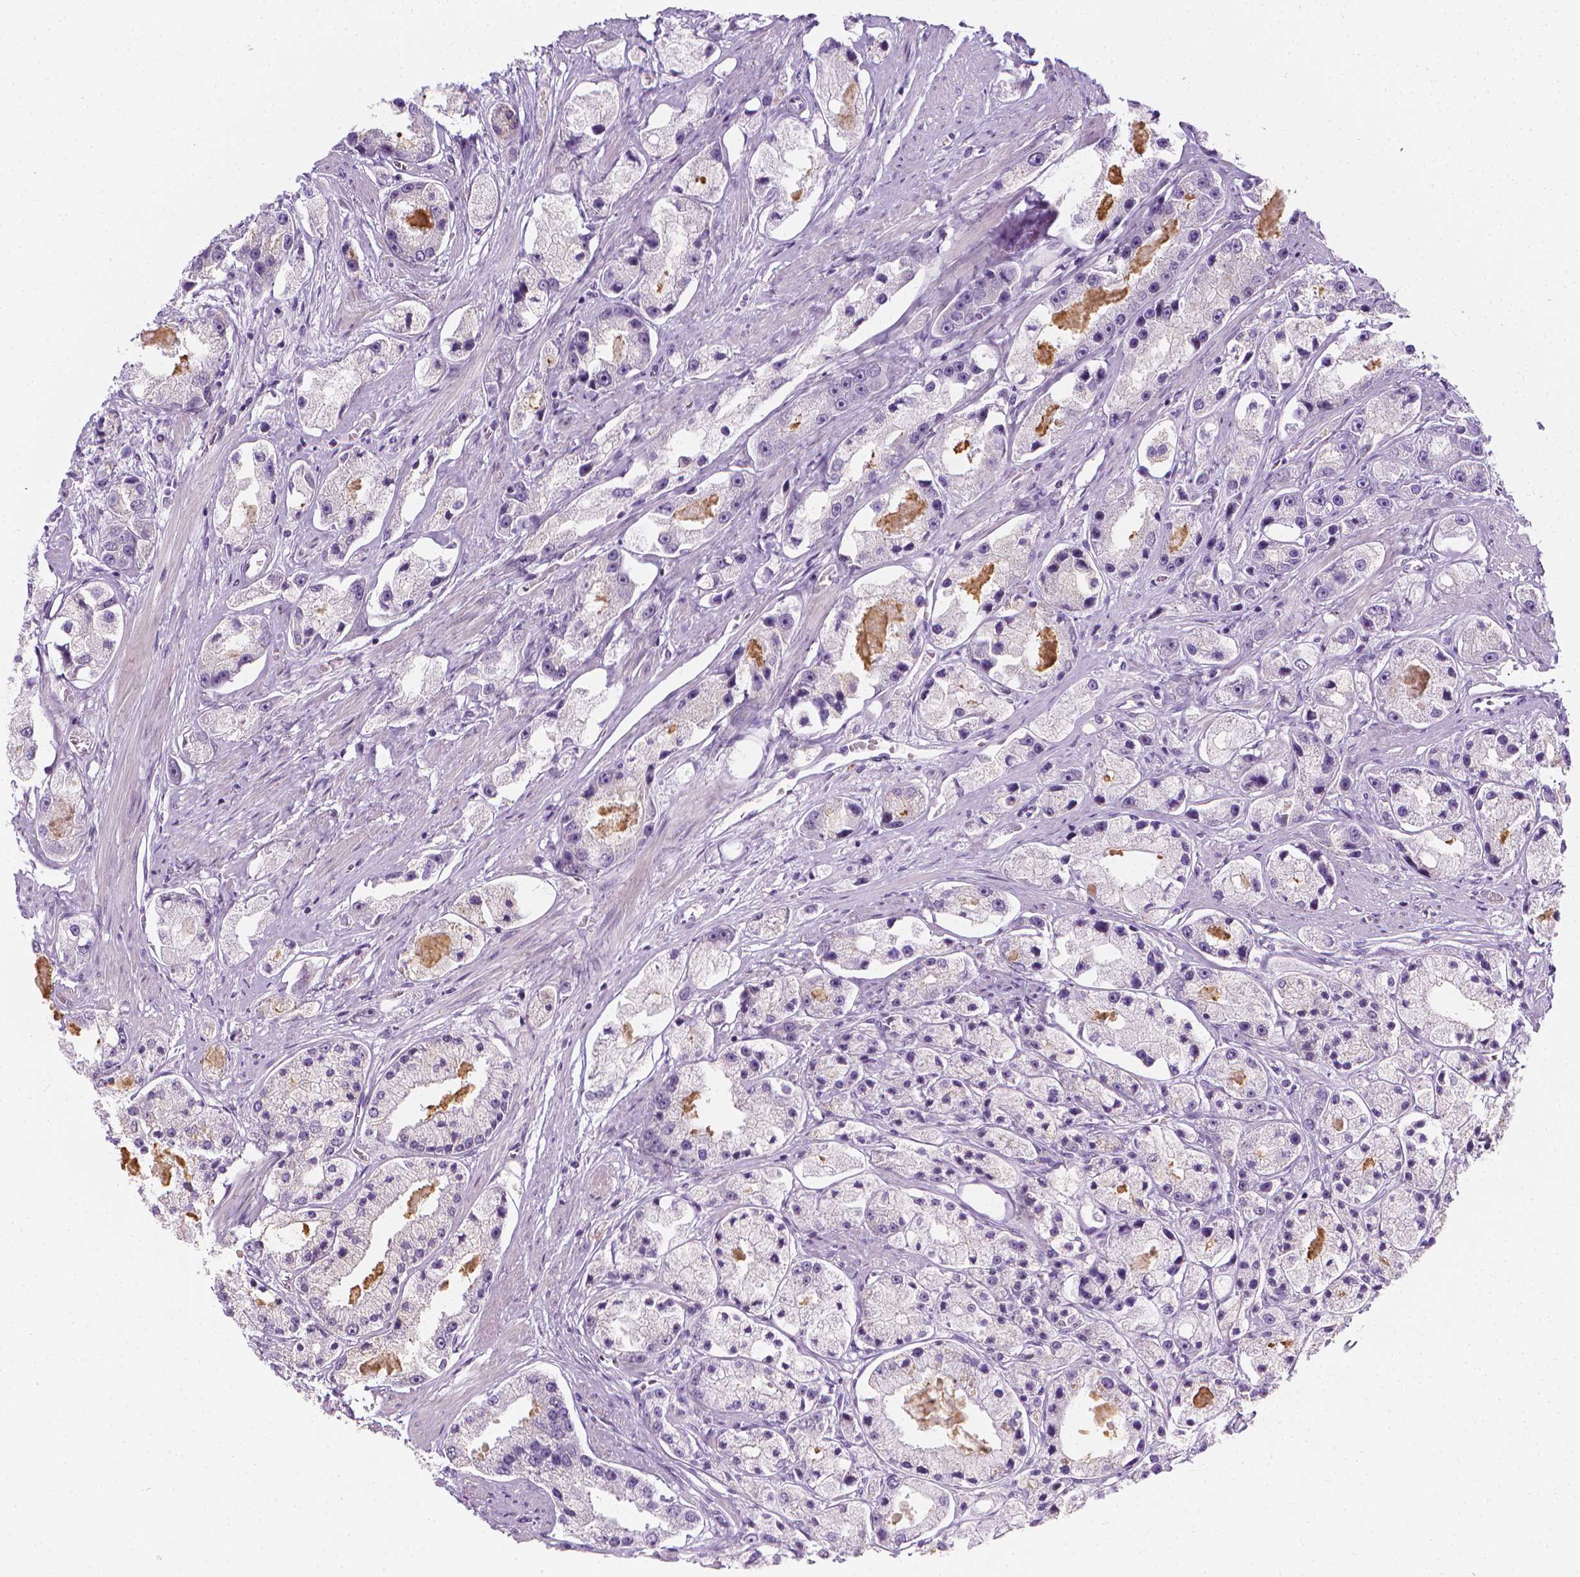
{"staining": {"intensity": "negative", "quantity": "none", "location": "none"}, "tissue": "prostate cancer", "cell_type": "Tumor cells", "image_type": "cancer", "snomed": [{"axis": "morphology", "description": "Adenocarcinoma, High grade"}, {"axis": "topography", "description": "Prostate"}], "caption": "High power microscopy photomicrograph of an IHC histopathology image of prostate high-grade adenocarcinoma, revealing no significant positivity in tumor cells. (IHC, brightfield microscopy, high magnification).", "gene": "DCAF8L1", "patient": {"sex": "male", "age": 67}}